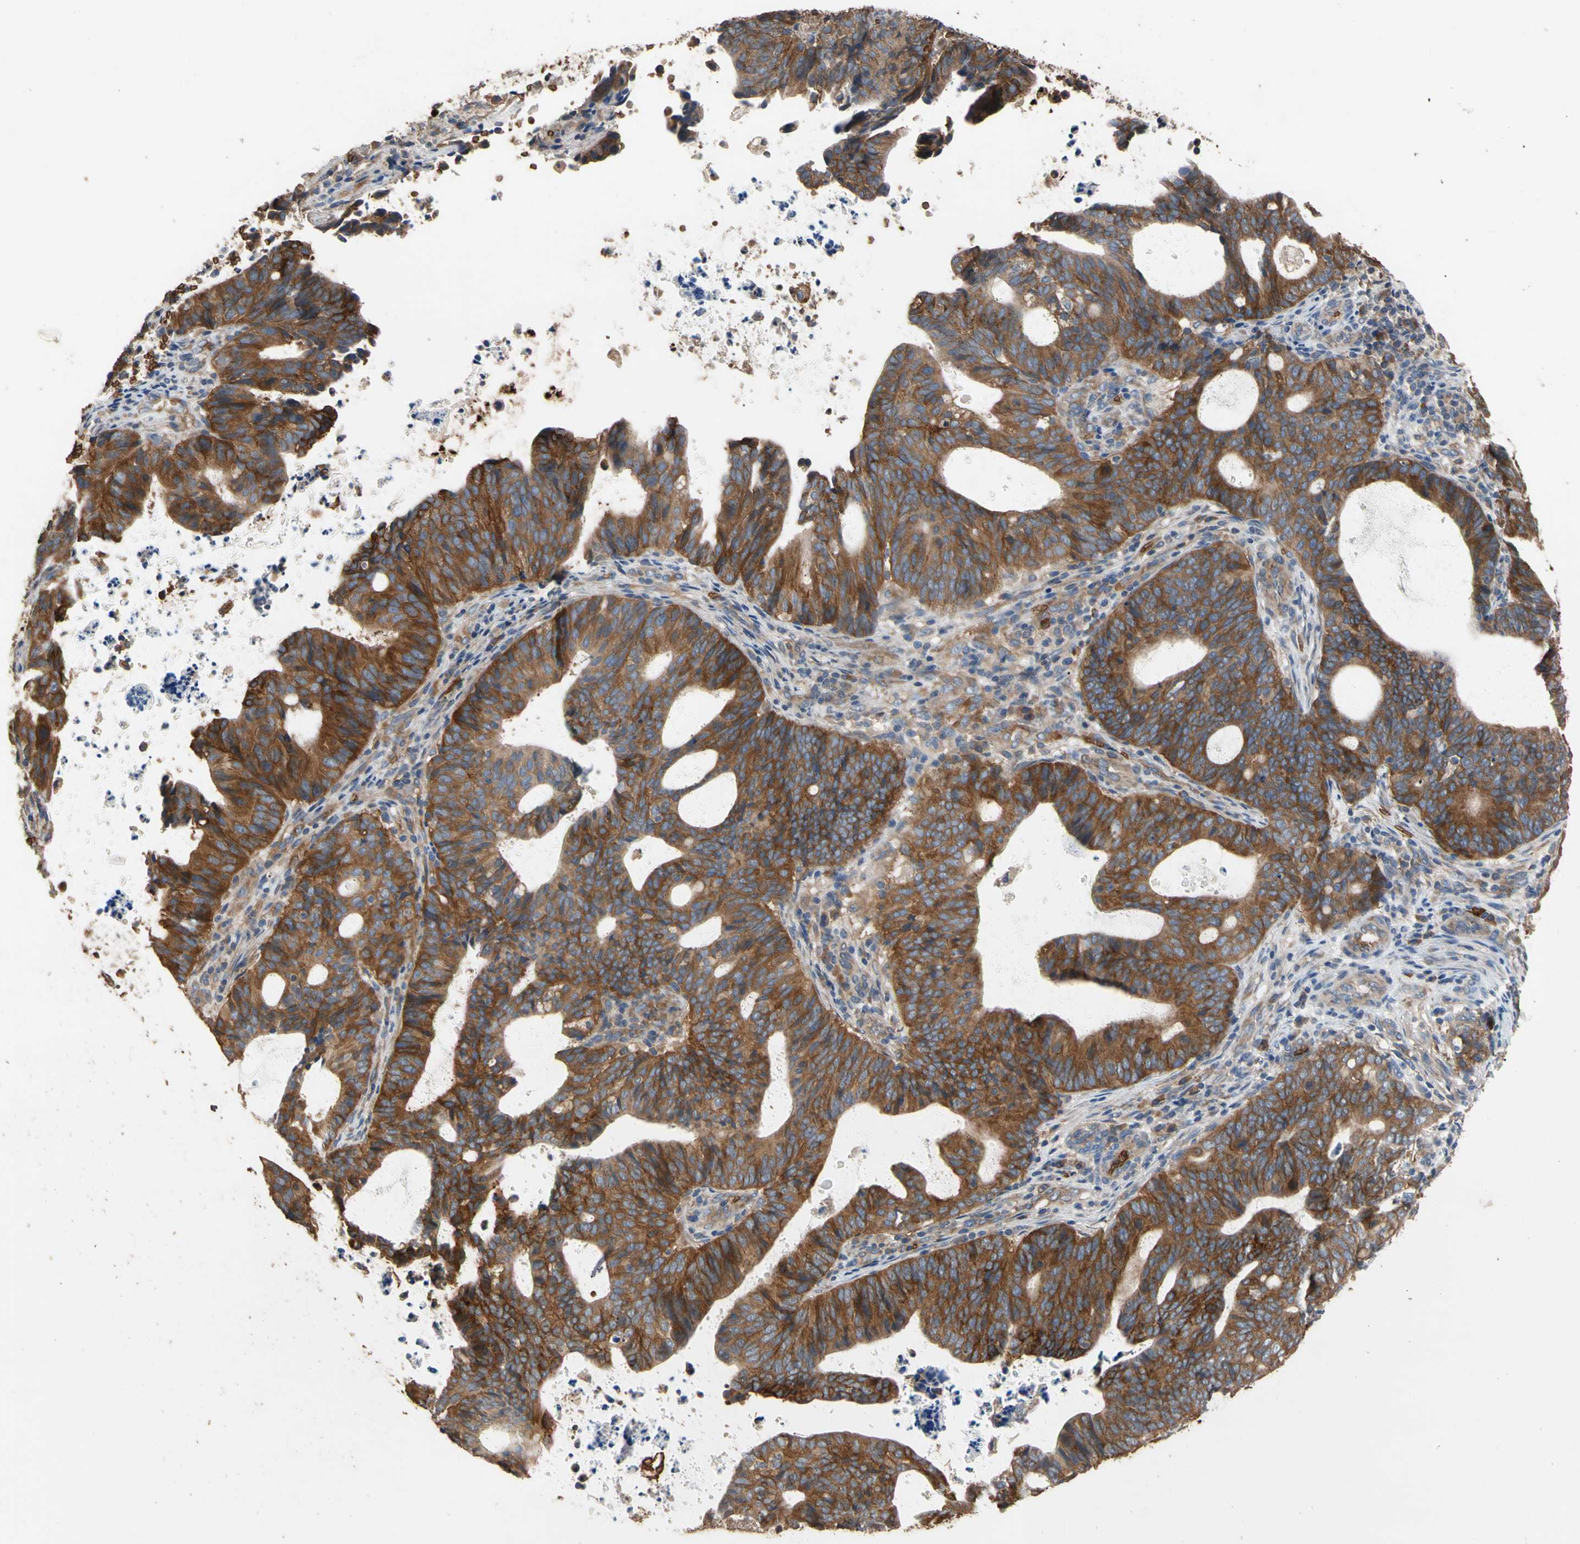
{"staining": {"intensity": "strong", "quantity": ">75%", "location": "cytoplasmic/membranous"}, "tissue": "endometrial cancer", "cell_type": "Tumor cells", "image_type": "cancer", "snomed": [{"axis": "morphology", "description": "Adenocarcinoma, NOS"}, {"axis": "topography", "description": "Uterus"}], "caption": "A high-resolution micrograph shows immunohistochemistry (IHC) staining of adenocarcinoma (endometrial), which shows strong cytoplasmic/membranous expression in approximately >75% of tumor cells. The staining was performed using DAB (3,3'-diaminobenzidine), with brown indicating positive protein expression. Nuclei are stained blue with hematoxylin.", "gene": "RIOK2", "patient": {"sex": "female", "age": 83}}